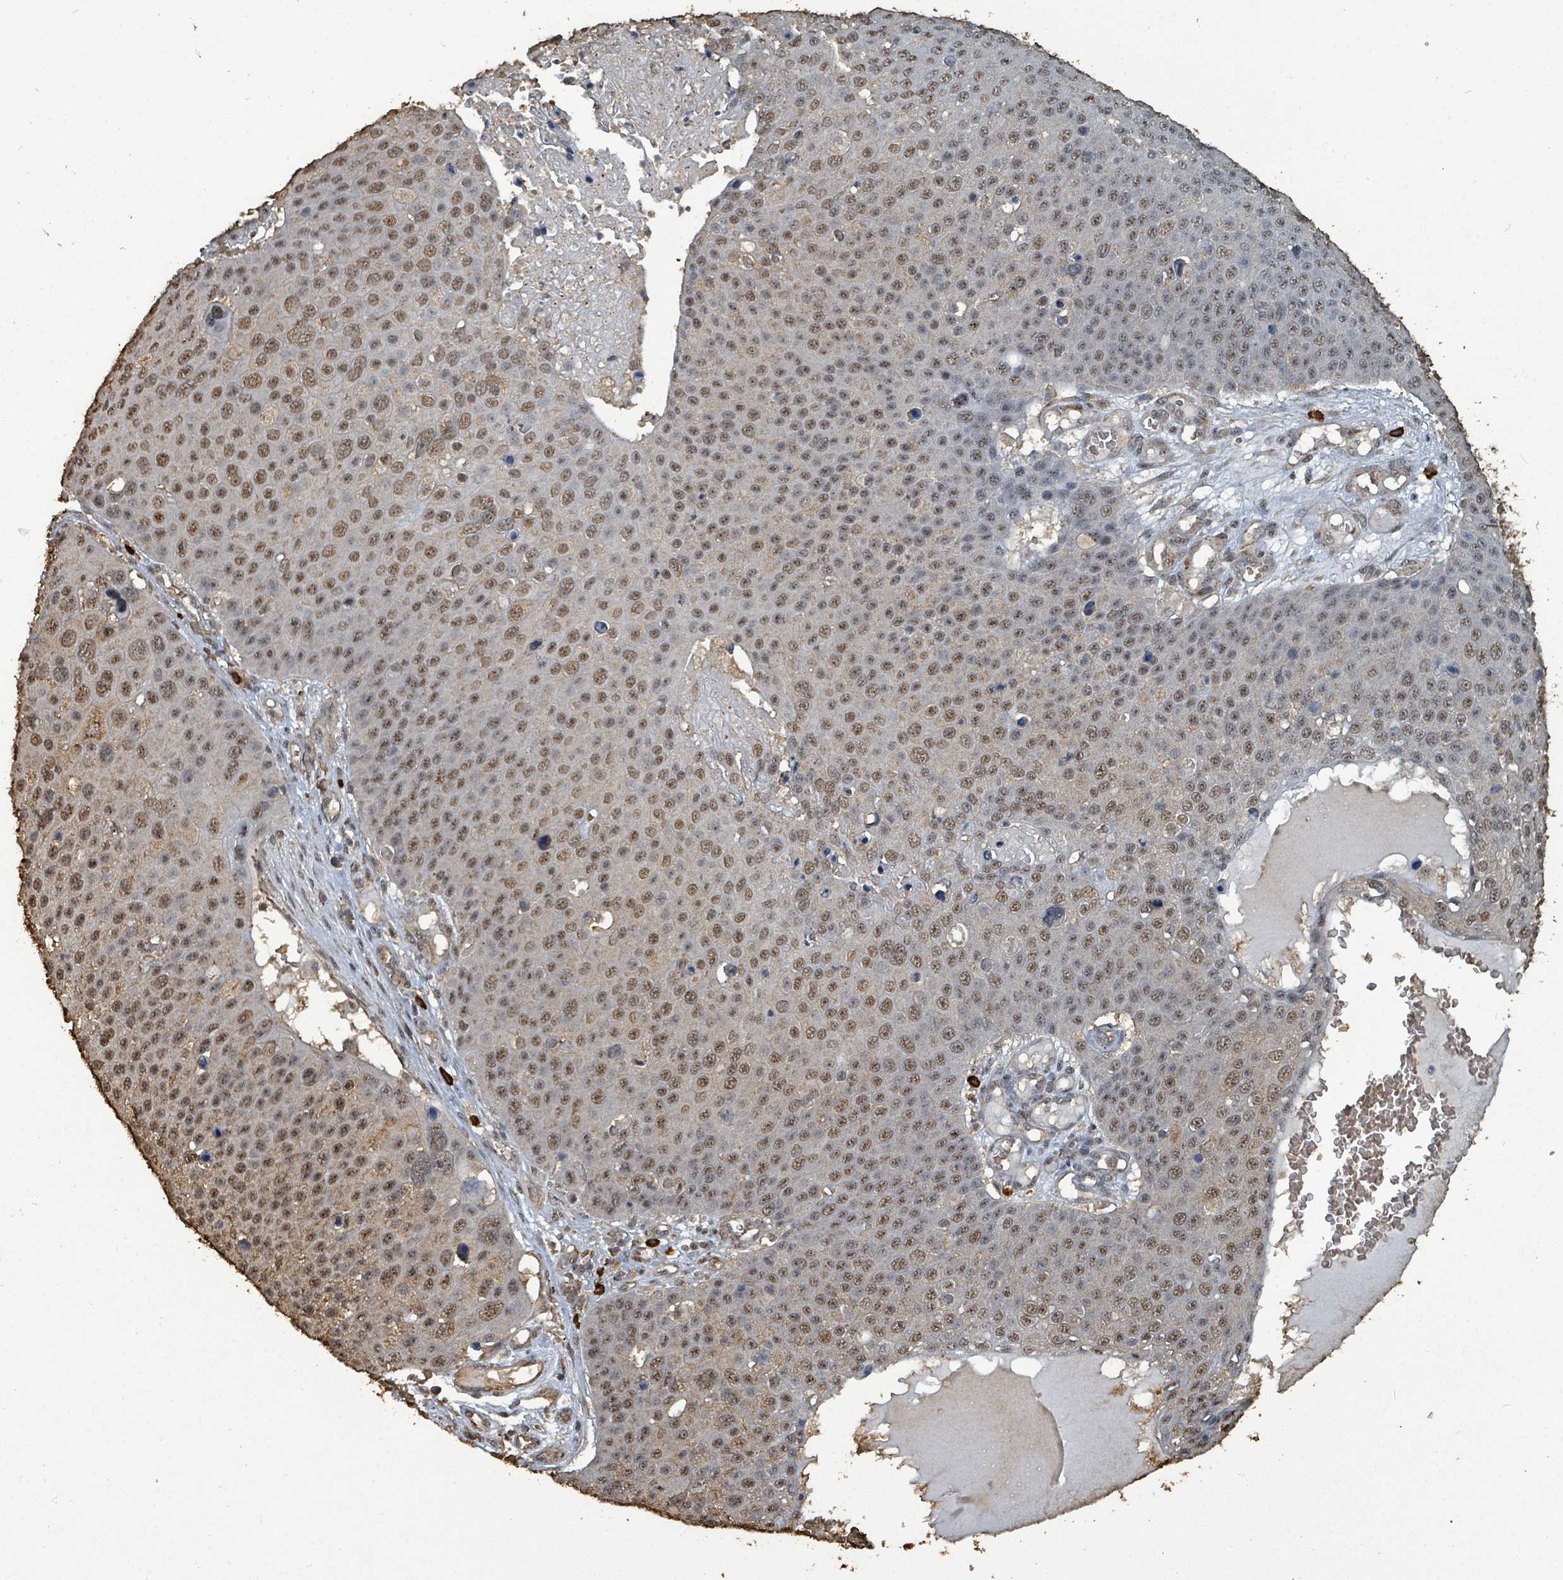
{"staining": {"intensity": "moderate", "quantity": ">75%", "location": "nuclear"}, "tissue": "skin cancer", "cell_type": "Tumor cells", "image_type": "cancer", "snomed": [{"axis": "morphology", "description": "Squamous cell carcinoma, NOS"}, {"axis": "topography", "description": "Skin"}], "caption": "Skin cancer stained with a brown dye shows moderate nuclear positive positivity in about >75% of tumor cells.", "gene": "C6orf52", "patient": {"sex": "male", "age": 71}}